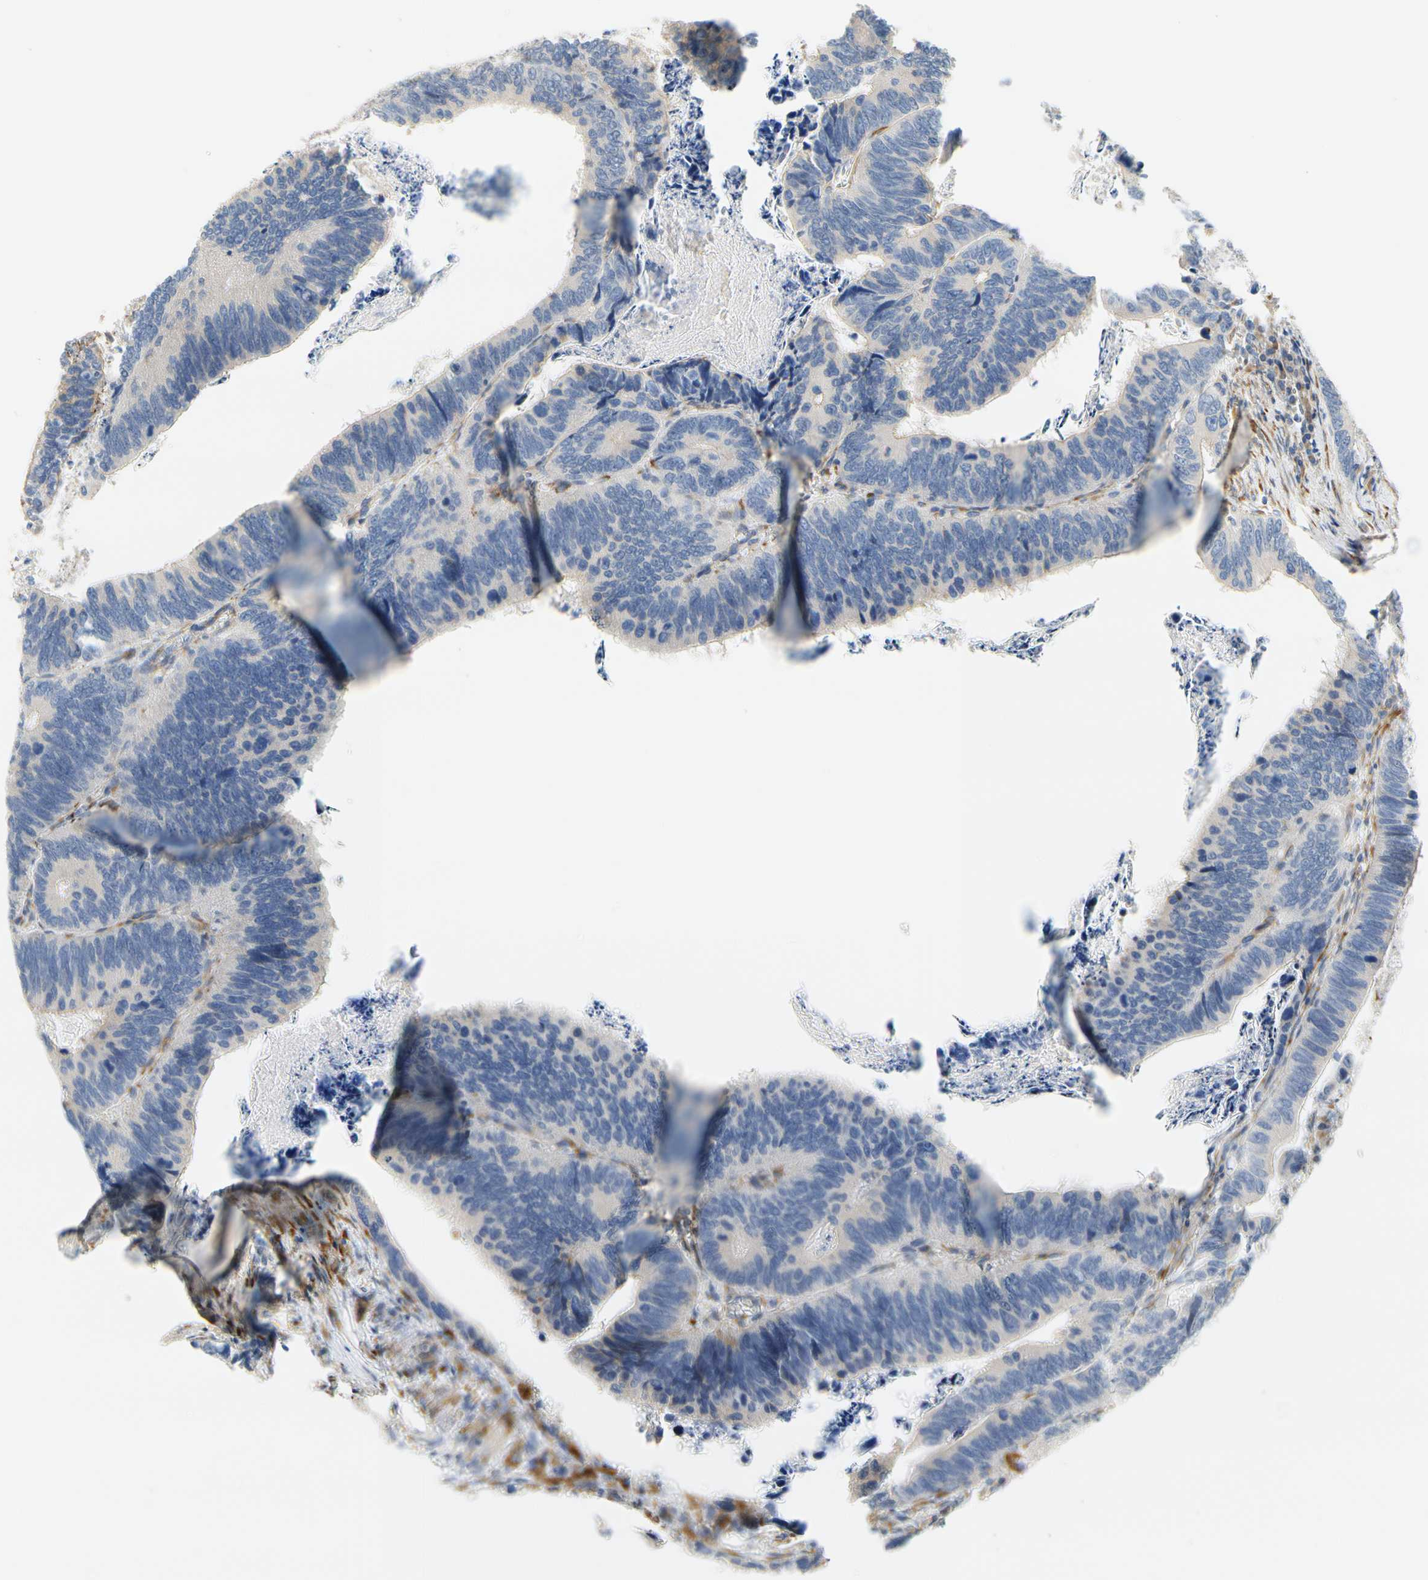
{"staining": {"intensity": "negative", "quantity": "none", "location": "none"}, "tissue": "colorectal cancer", "cell_type": "Tumor cells", "image_type": "cancer", "snomed": [{"axis": "morphology", "description": "Adenocarcinoma, NOS"}, {"axis": "topography", "description": "Colon"}], "caption": "This is an IHC histopathology image of human colorectal adenocarcinoma. There is no expression in tumor cells.", "gene": "ZNF236", "patient": {"sex": "male", "age": 72}}